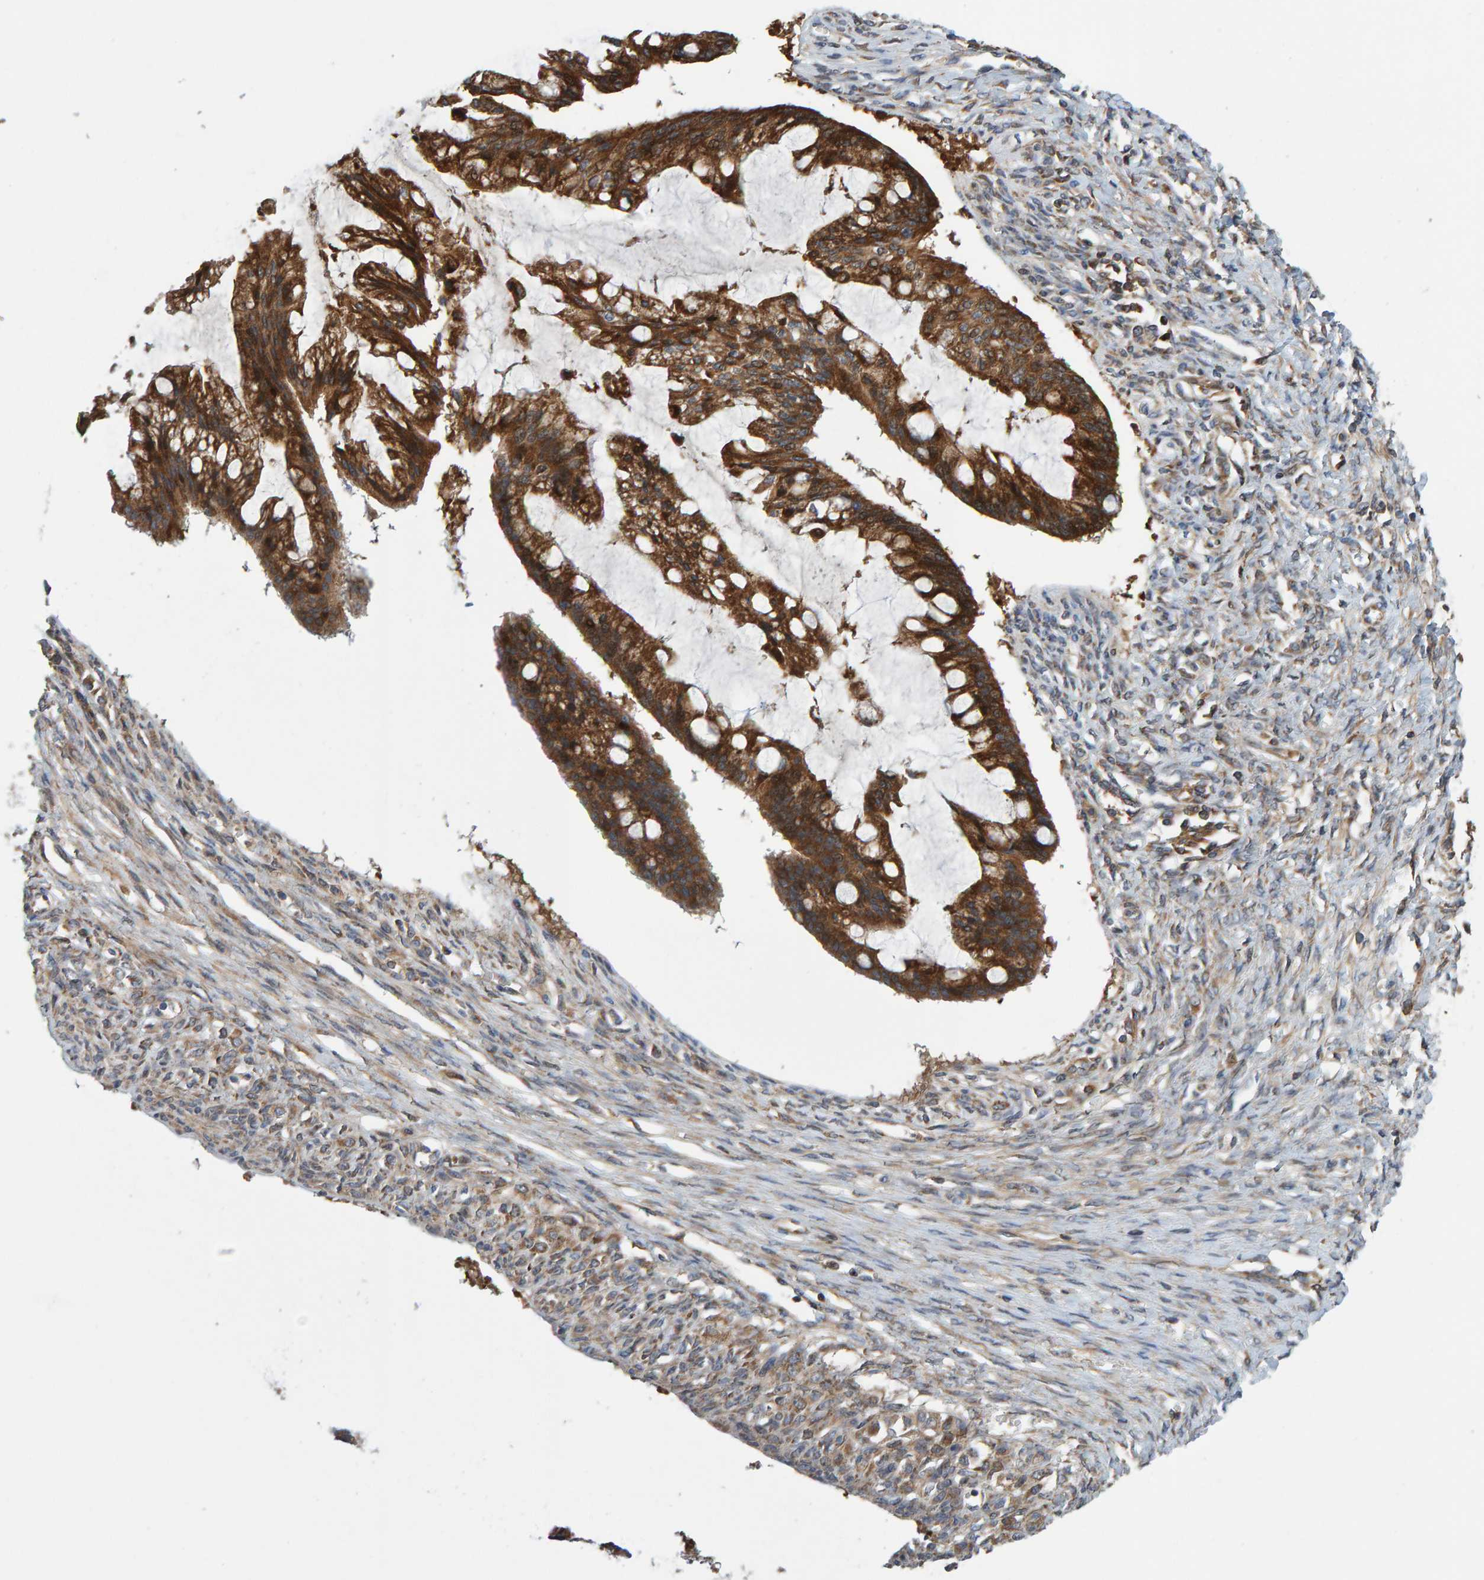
{"staining": {"intensity": "strong", "quantity": ">75%", "location": "cytoplasmic/membranous"}, "tissue": "ovarian cancer", "cell_type": "Tumor cells", "image_type": "cancer", "snomed": [{"axis": "morphology", "description": "Cystadenocarcinoma, mucinous, NOS"}, {"axis": "topography", "description": "Ovary"}], "caption": "This is an image of immunohistochemistry (IHC) staining of mucinous cystadenocarcinoma (ovarian), which shows strong expression in the cytoplasmic/membranous of tumor cells.", "gene": "KIAA0753", "patient": {"sex": "female", "age": 73}}